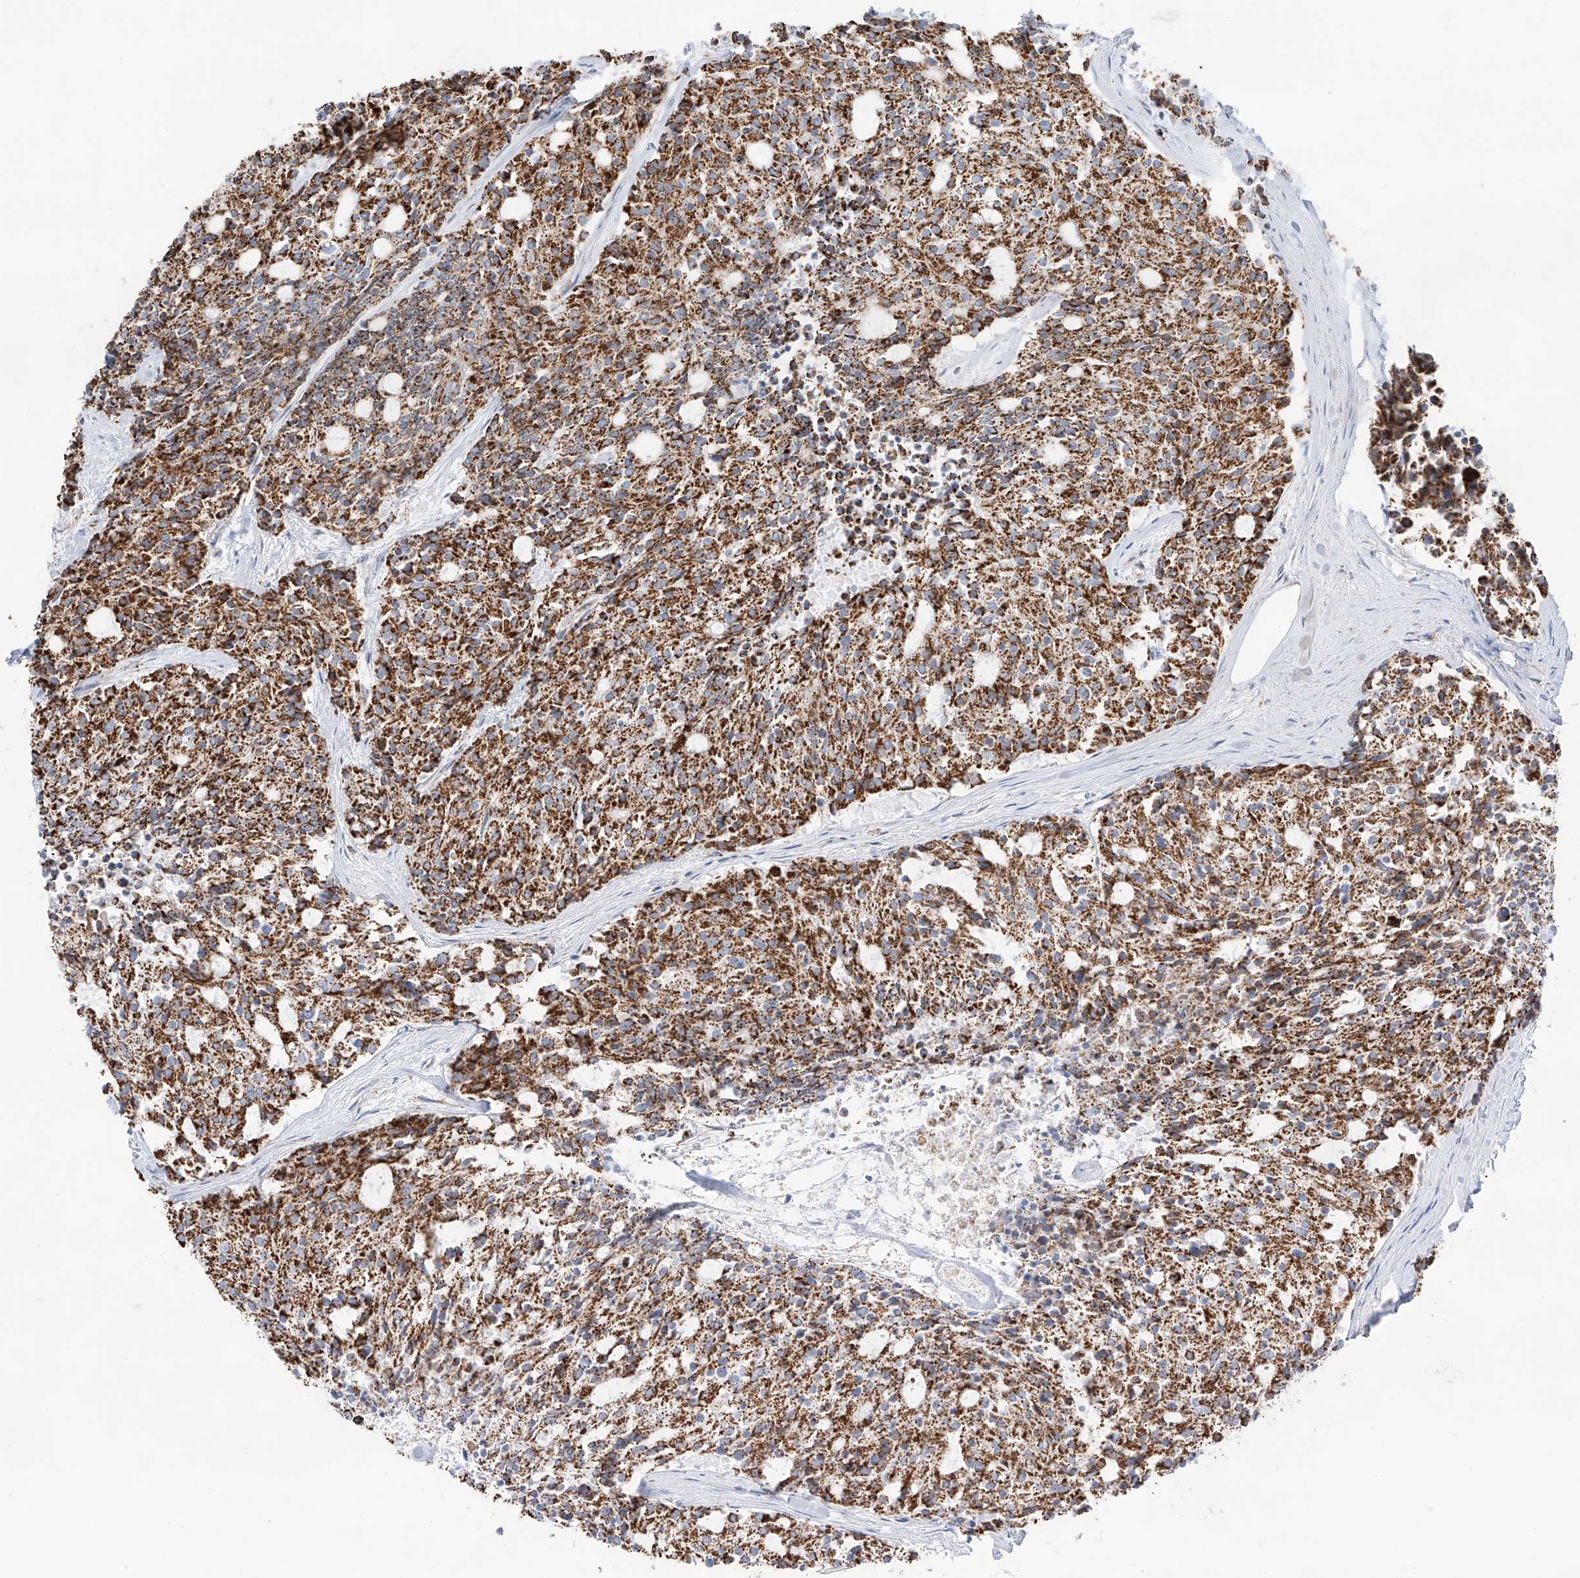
{"staining": {"intensity": "moderate", "quantity": ">75%", "location": "cytoplasmic/membranous"}, "tissue": "carcinoid", "cell_type": "Tumor cells", "image_type": "cancer", "snomed": [{"axis": "morphology", "description": "Carcinoid, malignant, NOS"}, {"axis": "topography", "description": "Pancreas"}], "caption": "There is medium levels of moderate cytoplasmic/membranous positivity in tumor cells of carcinoid, as demonstrated by immunohistochemical staining (brown color).", "gene": "TTC27", "patient": {"sex": "female", "age": 54}}